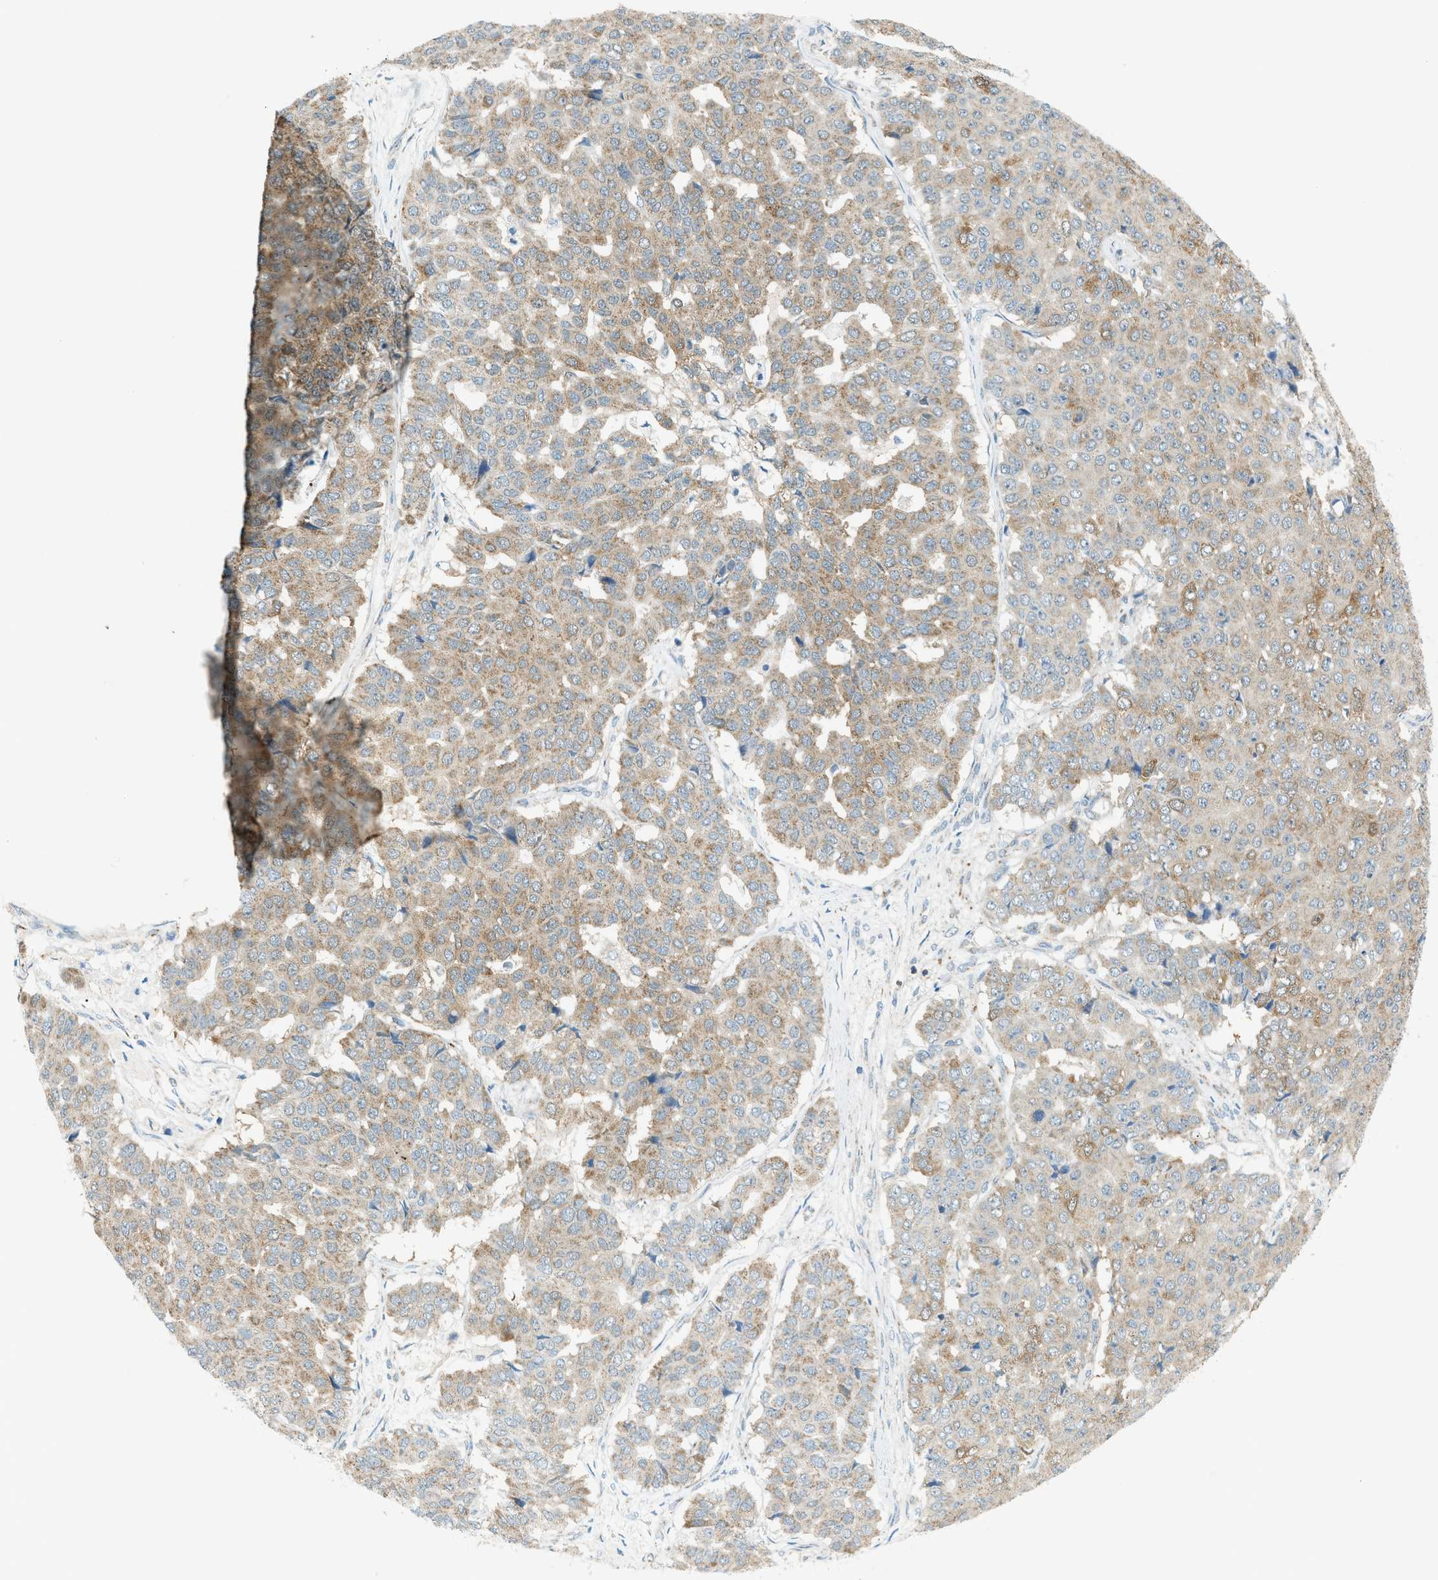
{"staining": {"intensity": "weak", "quantity": "25%-75%", "location": "cytoplasmic/membranous"}, "tissue": "pancreatic cancer", "cell_type": "Tumor cells", "image_type": "cancer", "snomed": [{"axis": "morphology", "description": "Adenocarcinoma, NOS"}, {"axis": "topography", "description": "Pancreas"}], "caption": "Protein analysis of adenocarcinoma (pancreatic) tissue shows weak cytoplasmic/membranous positivity in approximately 25%-75% of tumor cells. Nuclei are stained in blue.", "gene": "PIGG", "patient": {"sex": "male", "age": 50}}